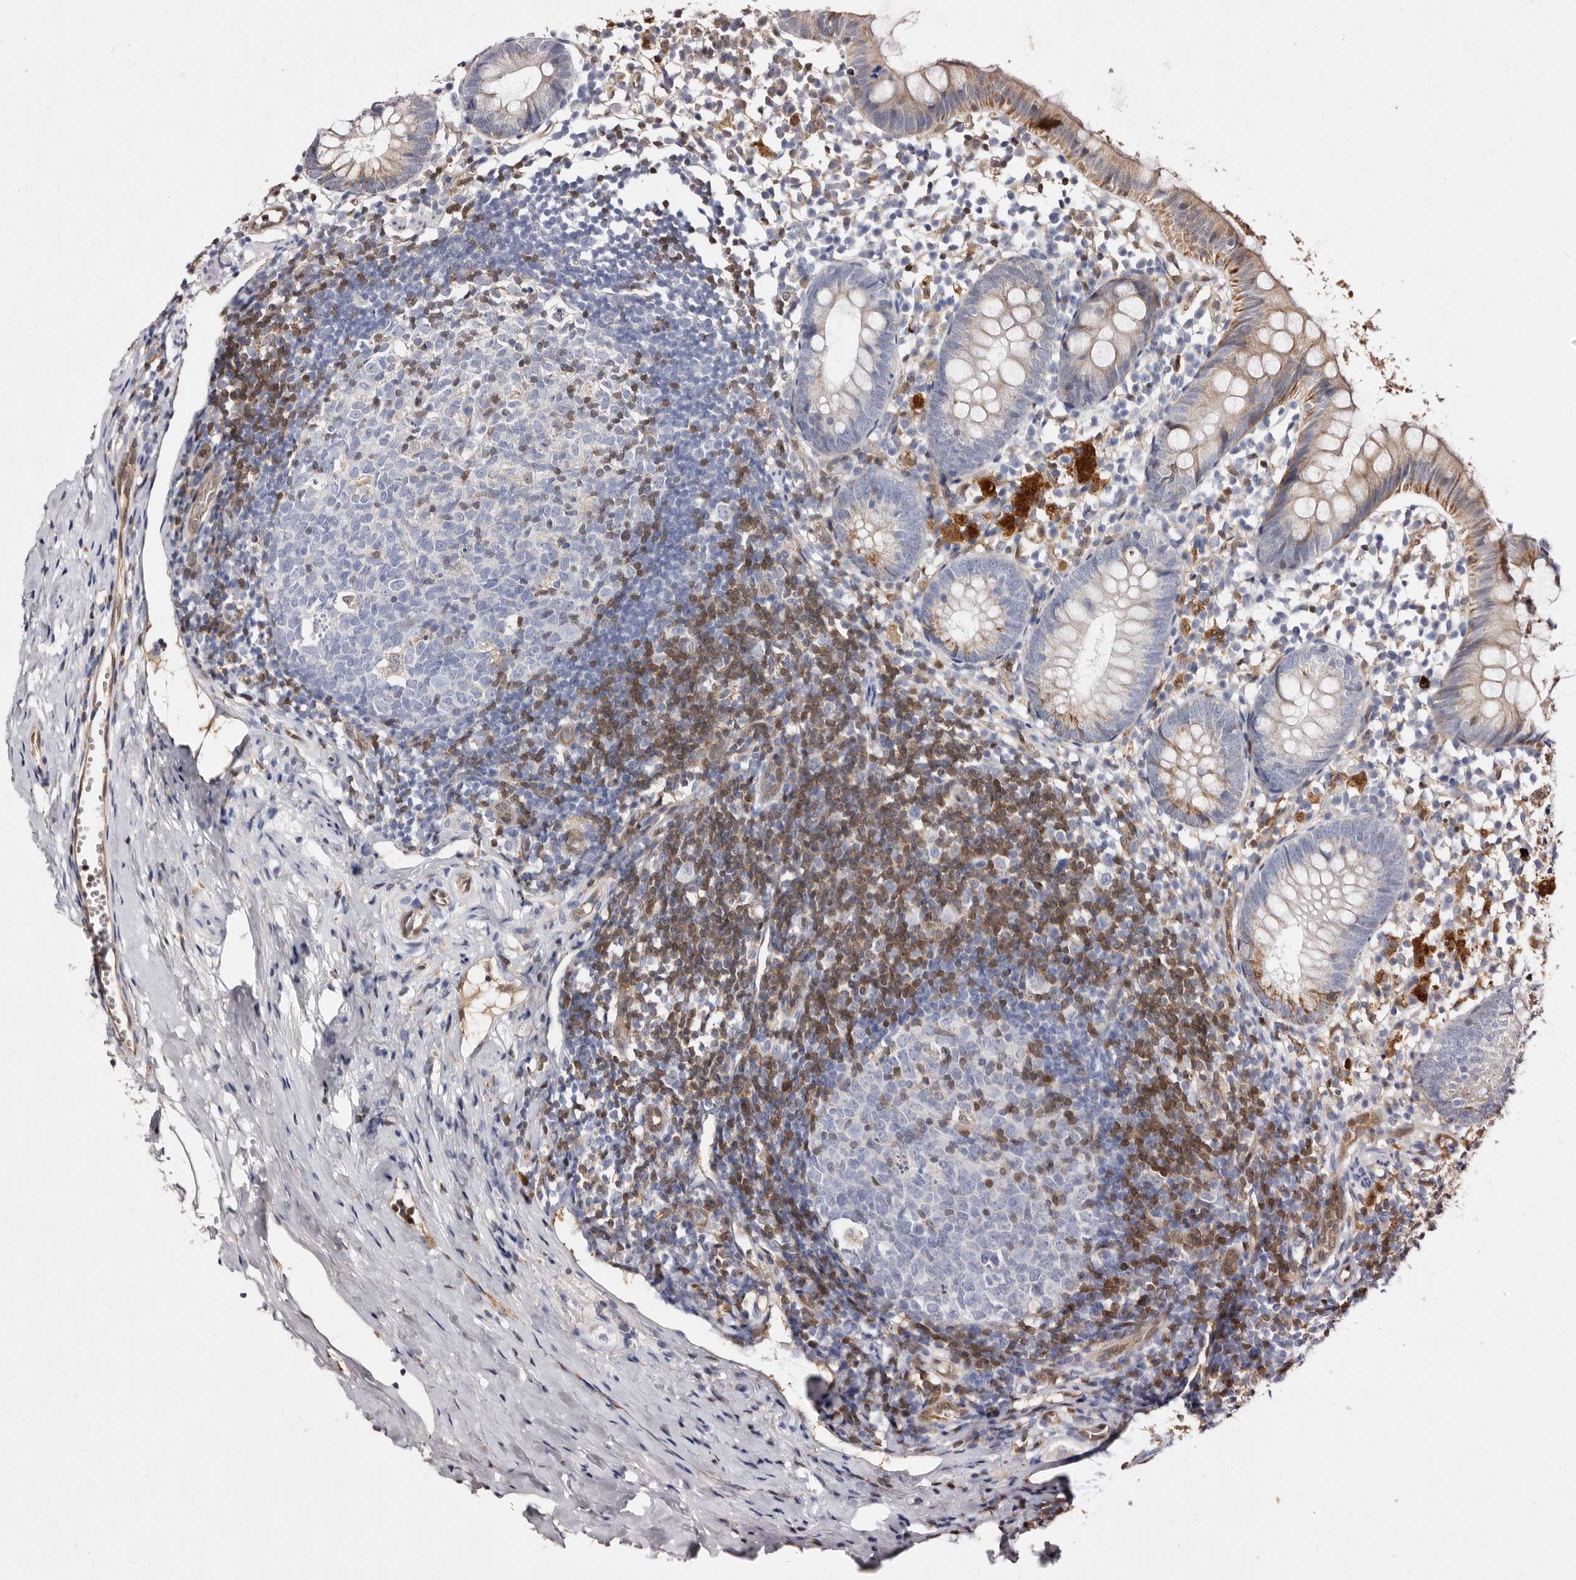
{"staining": {"intensity": "moderate", "quantity": ">75%", "location": "cytoplasmic/membranous"}, "tissue": "appendix", "cell_type": "Glandular cells", "image_type": "normal", "snomed": [{"axis": "morphology", "description": "Normal tissue, NOS"}, {"axis": "topography", "description": "Appendix"}], "caption": "High-magnification brightfield microscopy of unremarkable appendix stained with DAB (brown) and counterstained with hematoxylin (blue). glandular cells exhibit moderate cytoplasmic/membranous expression is present in approximately>75% of cells. The protein is shown in brown color, while the nuclei are stained blue.", "gene": "GIMAP4", "patient": {"sex": "female", "age": 20}}